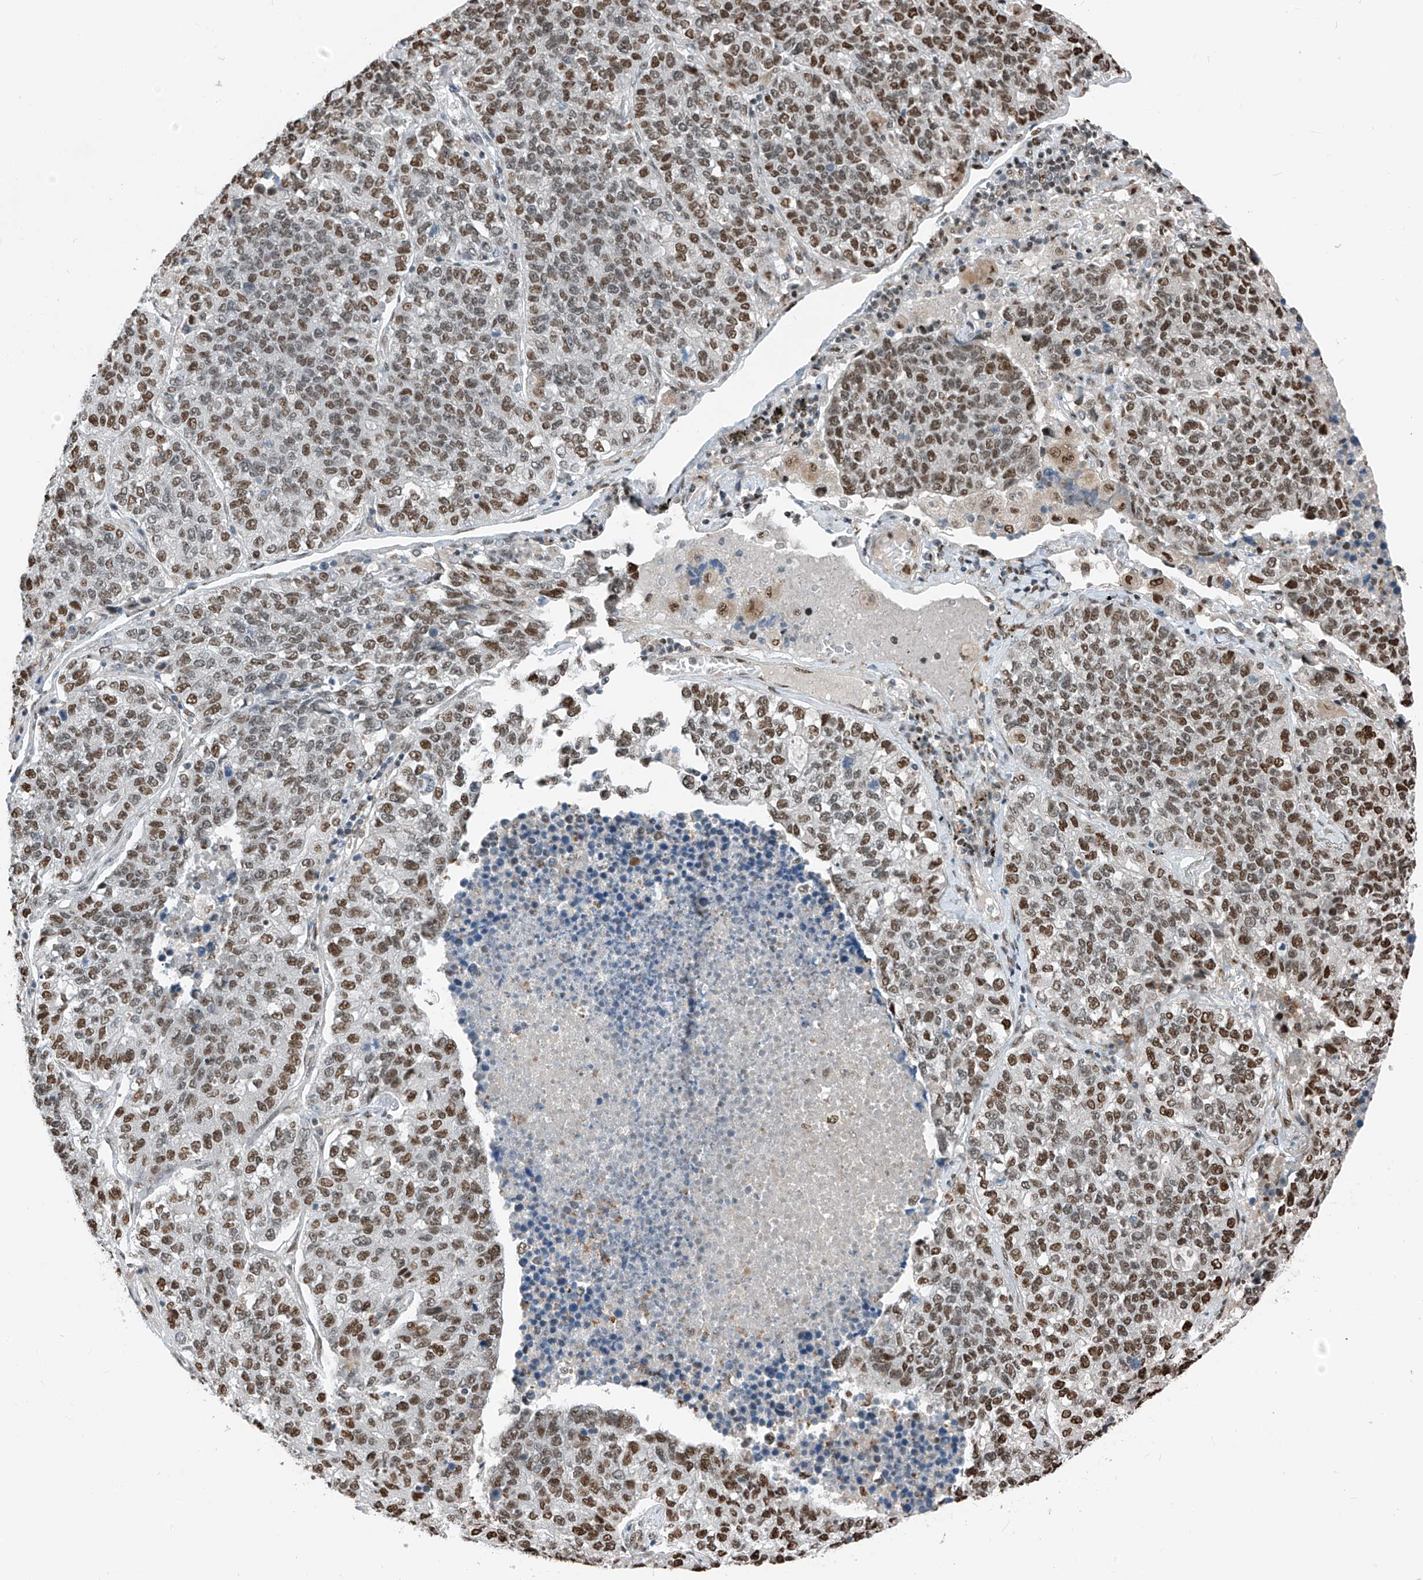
{"staining": {"intensity": "moderate", "quantity": ">75%", "location": "nuclear"}, "tissue": "lung cancer", "cell_type": "Tumor cells", "image_type": "cancer", "snomed": [{"axis": "morphology", "description": "Adenocarcinoma, NOS"}, {"axis": "topography", "description": "Lung"}], "caption": "Immunohistochemistry (DAB (3,3'-diaminobenzidine)) staining of human adenocarcinoma (lung) reveals moderate nuclear protein positivity in approximately >75% of tumor cells.", "gene": "RBP7", "patient": {"sex": "male", "age": 49}}